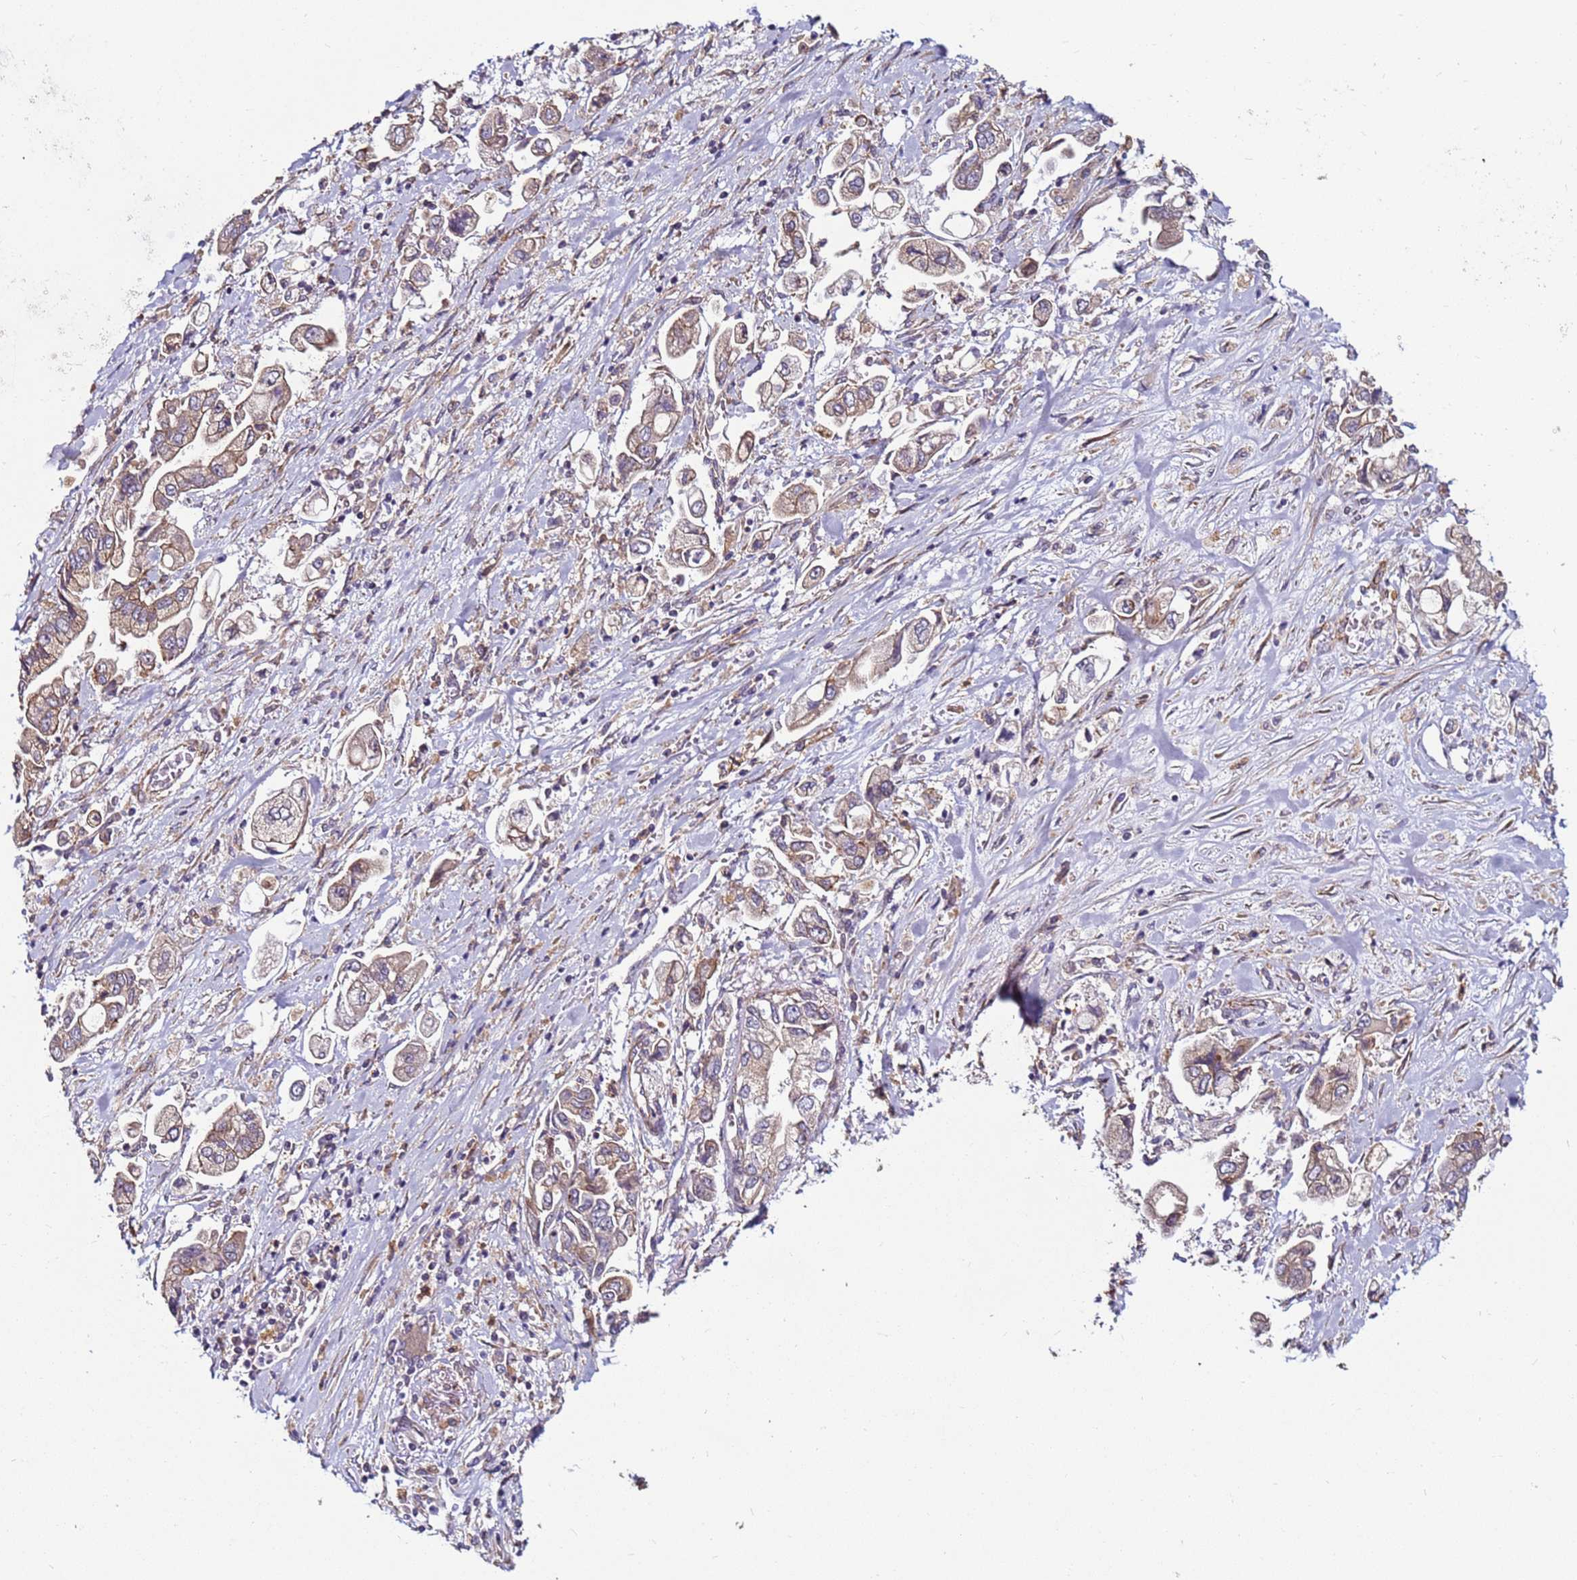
{"staining": {"intensity": "weak", "quantity": ">75%", "location": "cytoplasmic/membranous"}, "tissue": "stomach cancer", "cell_type": "Tumor cells", "image_type": "cancer", "snomed": [{"axis": "morphology", "description": "Adenocarcinoma, NOS"}, {"axis": "topography", "description": "Stomach"}], "caption": "IHC histopathology image of stomach adenocarcinoma stained for a protein (brown), which shows low levels of weak cytoplasmic/membranous positivity in about >75% of tumor cells.", "gene": "MCRIP1", "patient": {"sex": "male", "age": 62}}